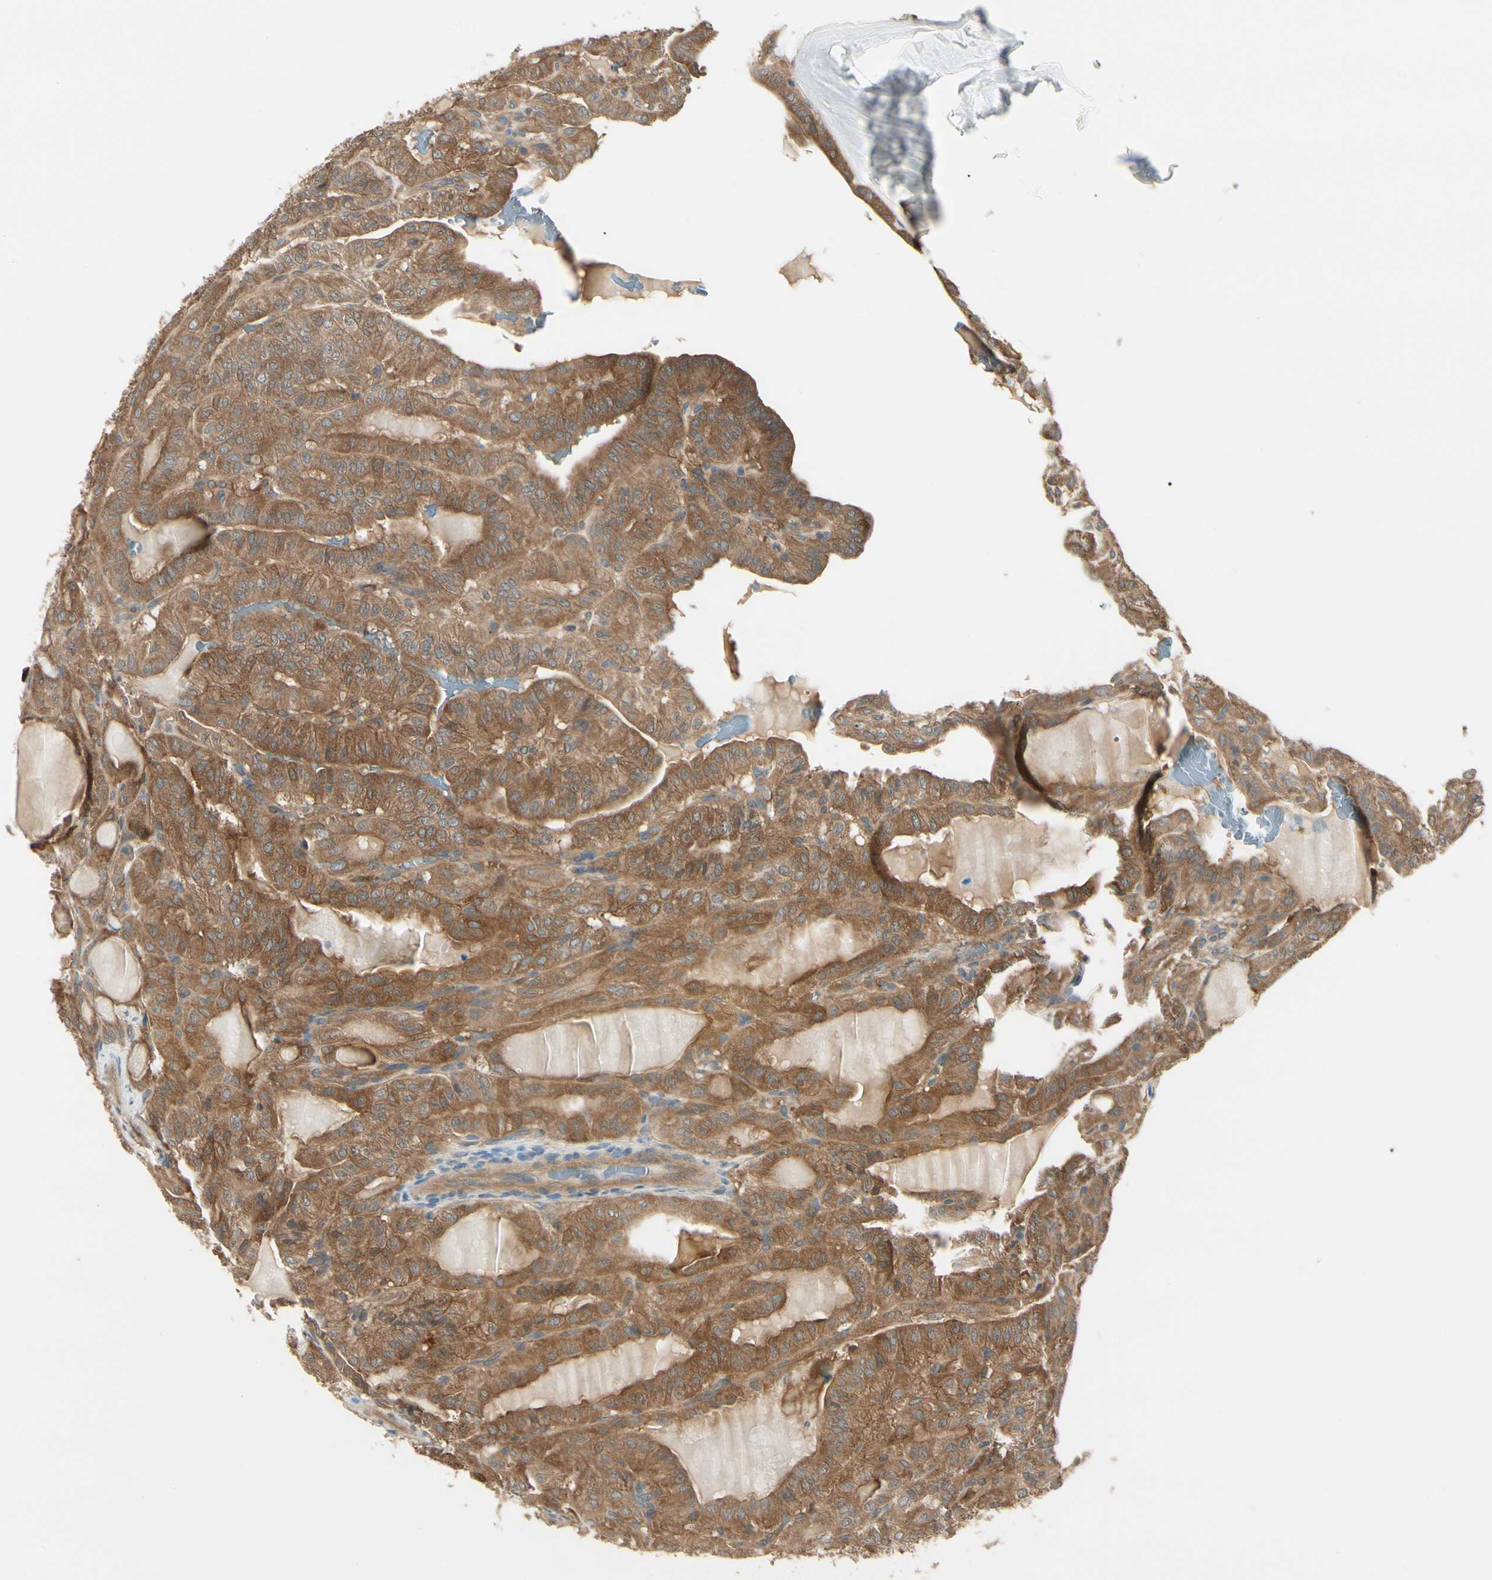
{"staining": {"intensity": "strong", "quantity": ">75%", "location": "cytoplasmic/membranous"}, "tissue": "thyroid cancer", "cell_type": "Tumor cells", "image_type": "cancer", "snomed": [{"axis": "morphology", "description": "Papillary adenocarcinoma, NOS"}, {"axis": "topography", "description": "Thyroid gland"}], "caption": "Protein staining of thyroid cancer tissue demonstrates strong cytoplasmic/membranous expression in approximately >75% of tumor cells.", "gene": "NME1-NME2", "patient": {"sex": "male", "age": 77}}